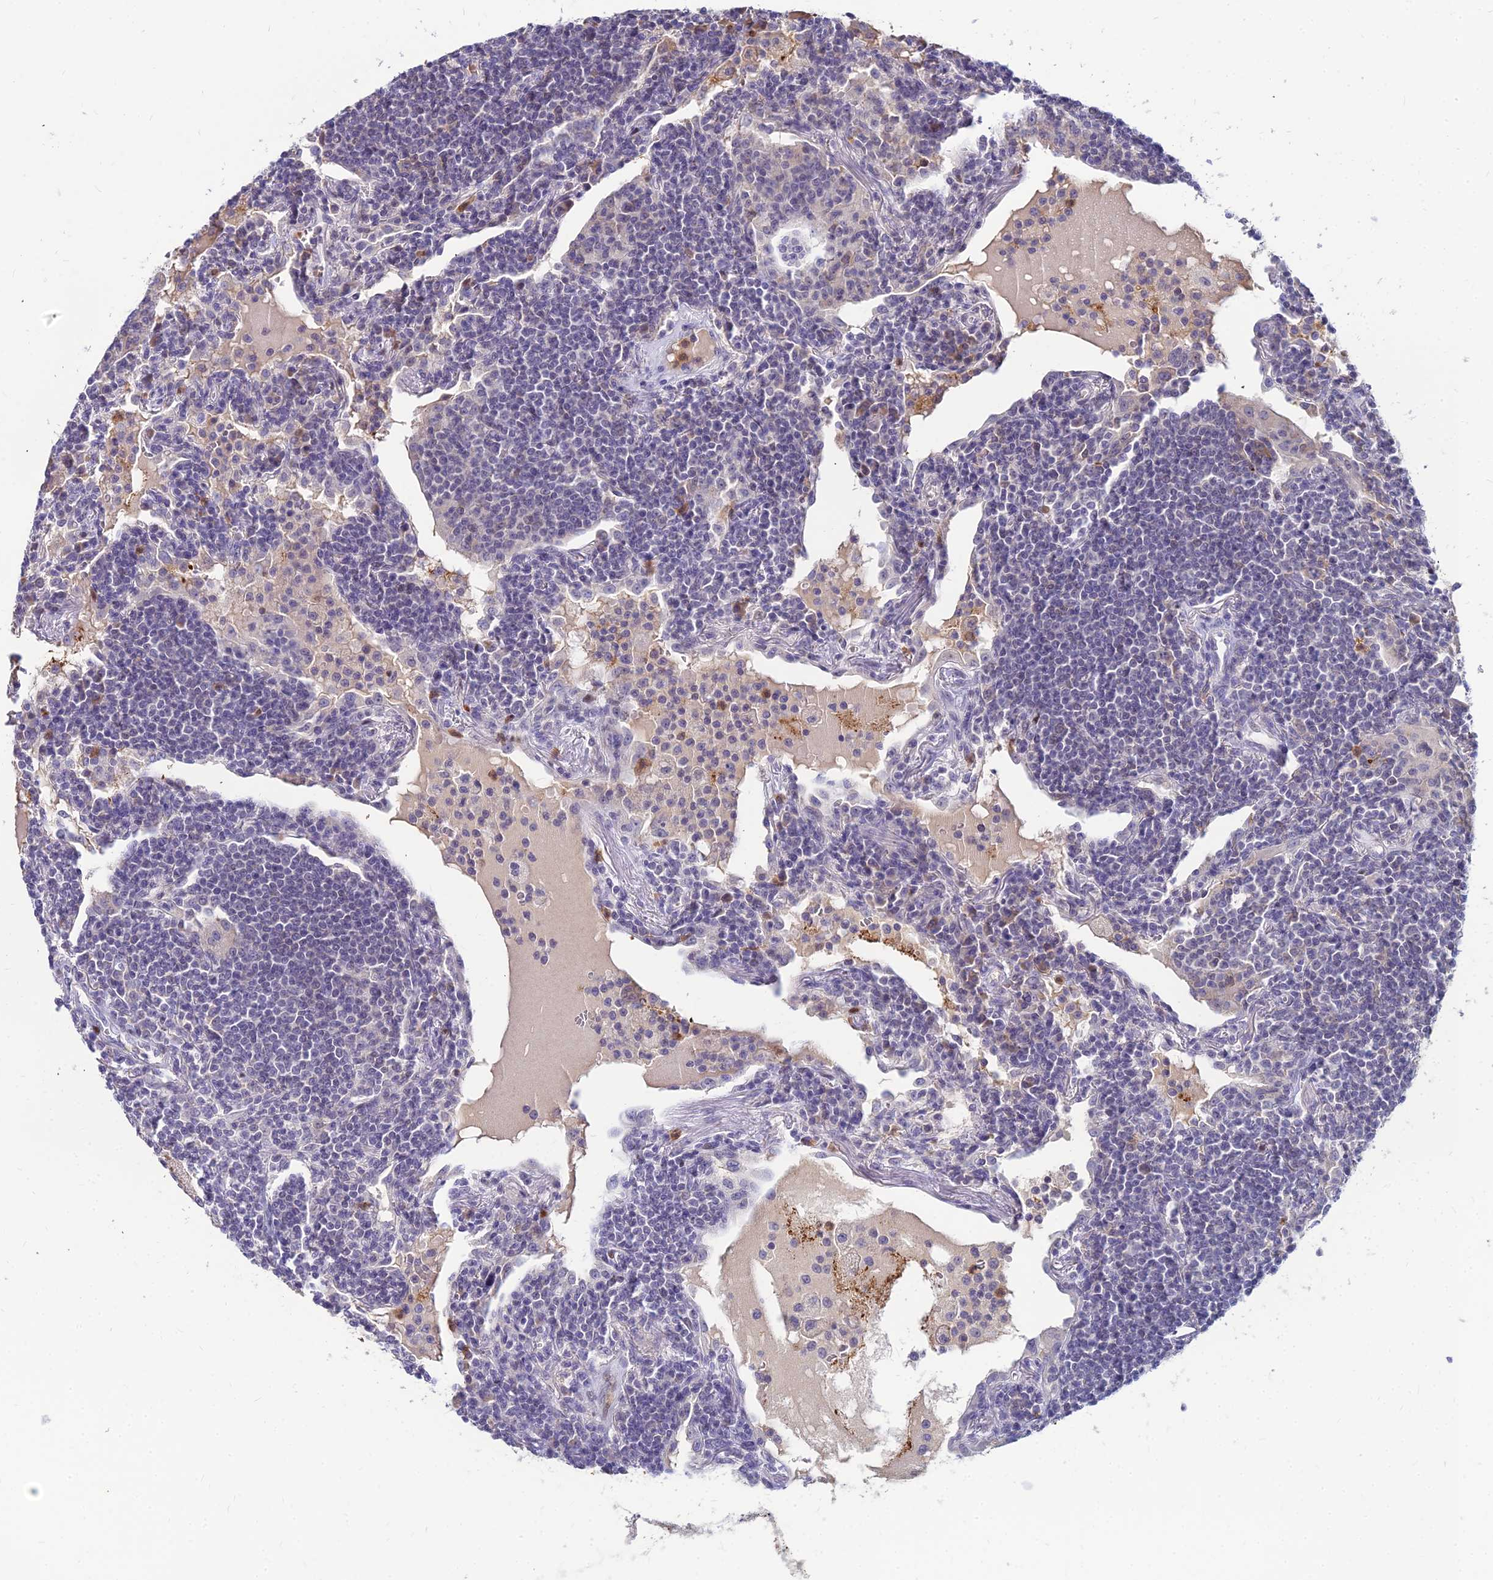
{"staining": {"intensity": "negative", "quantity": "none", "location": "none"}, "tissue": "lymphoma", "cell_type": "Tumor cells", "image_type": "cancer", "snomed": [{"axis": "morphology", "description": "Malignant lymphoma, non-Hodgkin's type, Low grade"}, {"axis": "topography", "description": "Lung"}], "caption": "Tumor cells are negative for protein expression in human lymphoma.", "gene": "GOLGA6D", "patient": {"sex": "female", "age": 71}}